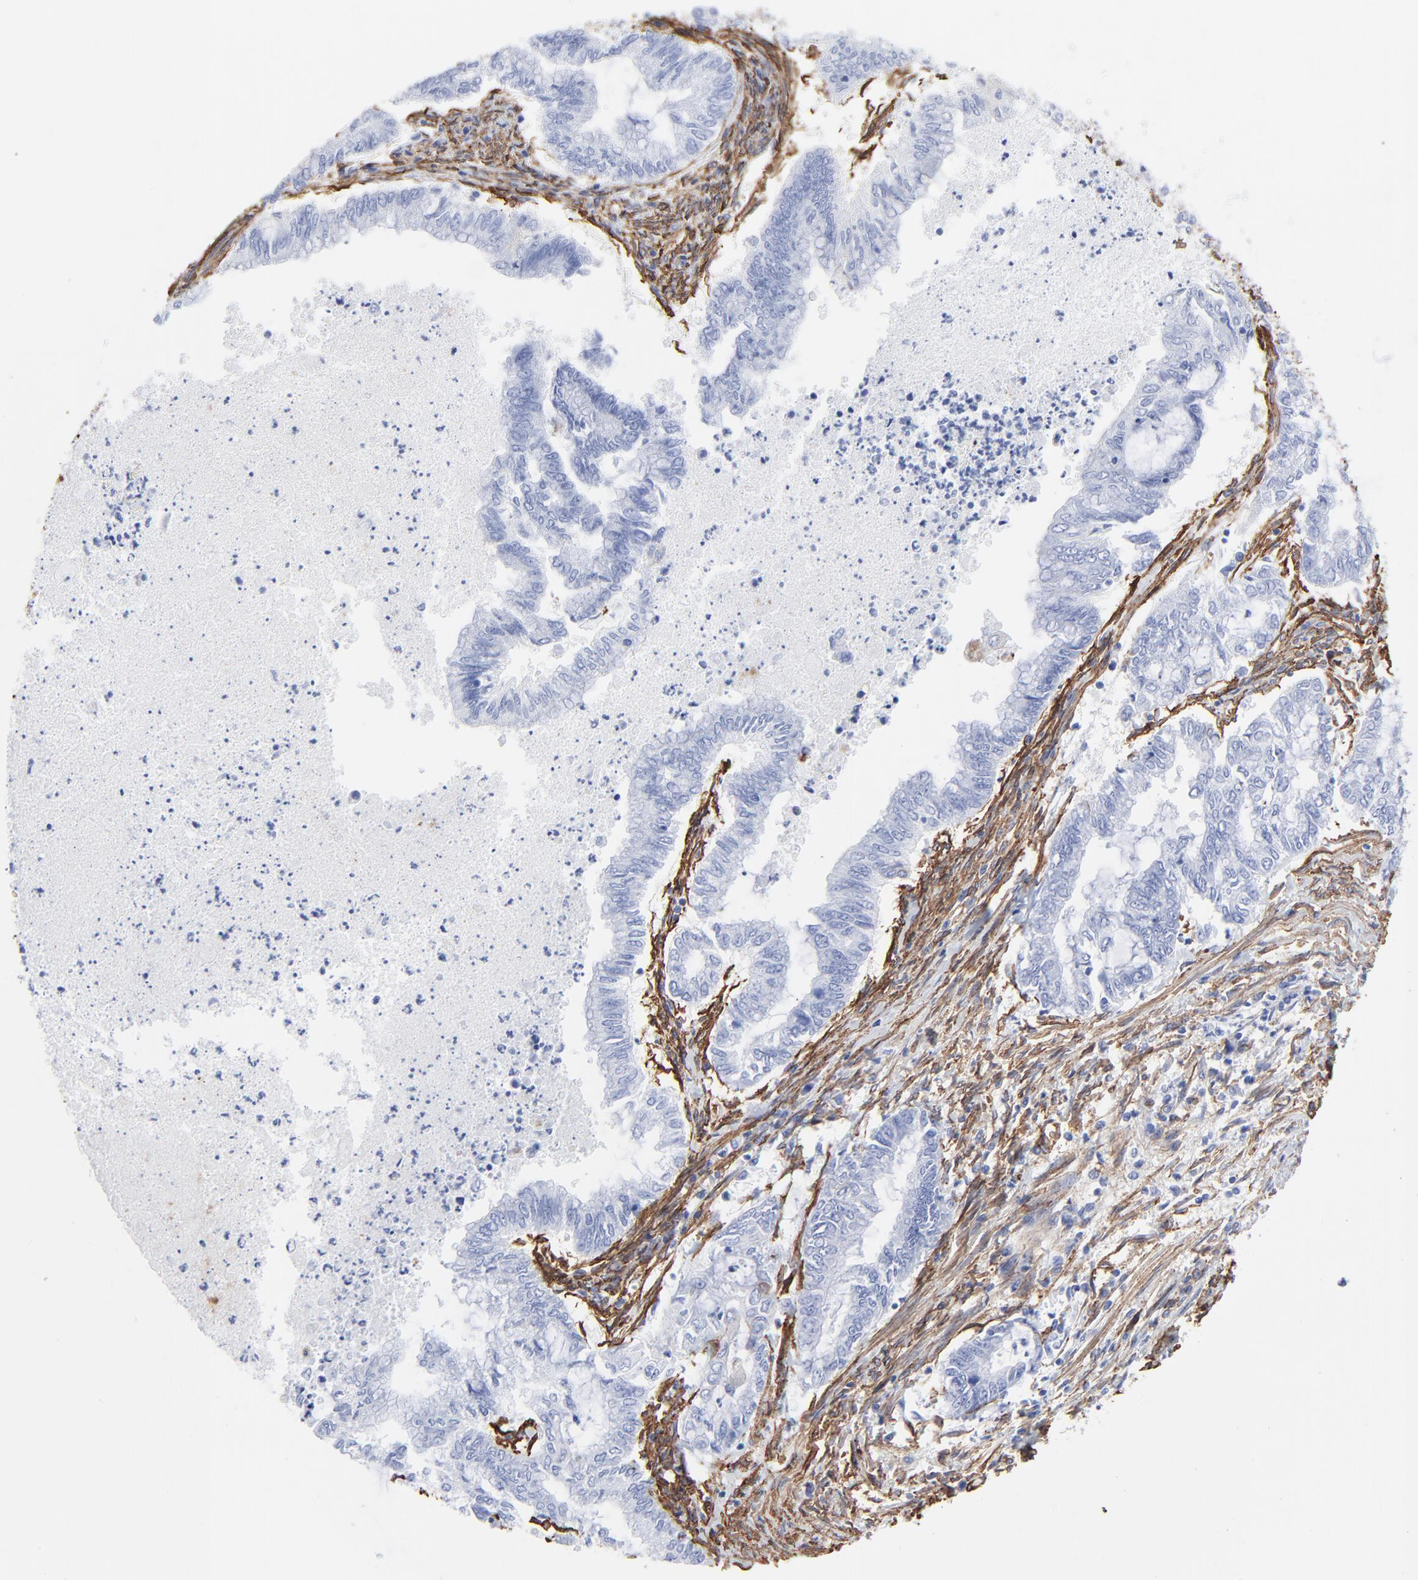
{"staining": {"intensity": "negative", "quantity": "none", "location": "none"}, "tissue": "endometrial cancer", "cell_type": "Tumor cells", "image_type": "cancer", "snomed": [{"axis": "morphology", "description": "Adenocarcinoma, NOS"}, {"axis": "topography", "description": "Endometrium"}], "caption": "There is no significant expression in tumor cells of endometrial cancer (adenocarcinoma).", "gene": "CAV1", "patient": {"sex": "female", "age": 79}}